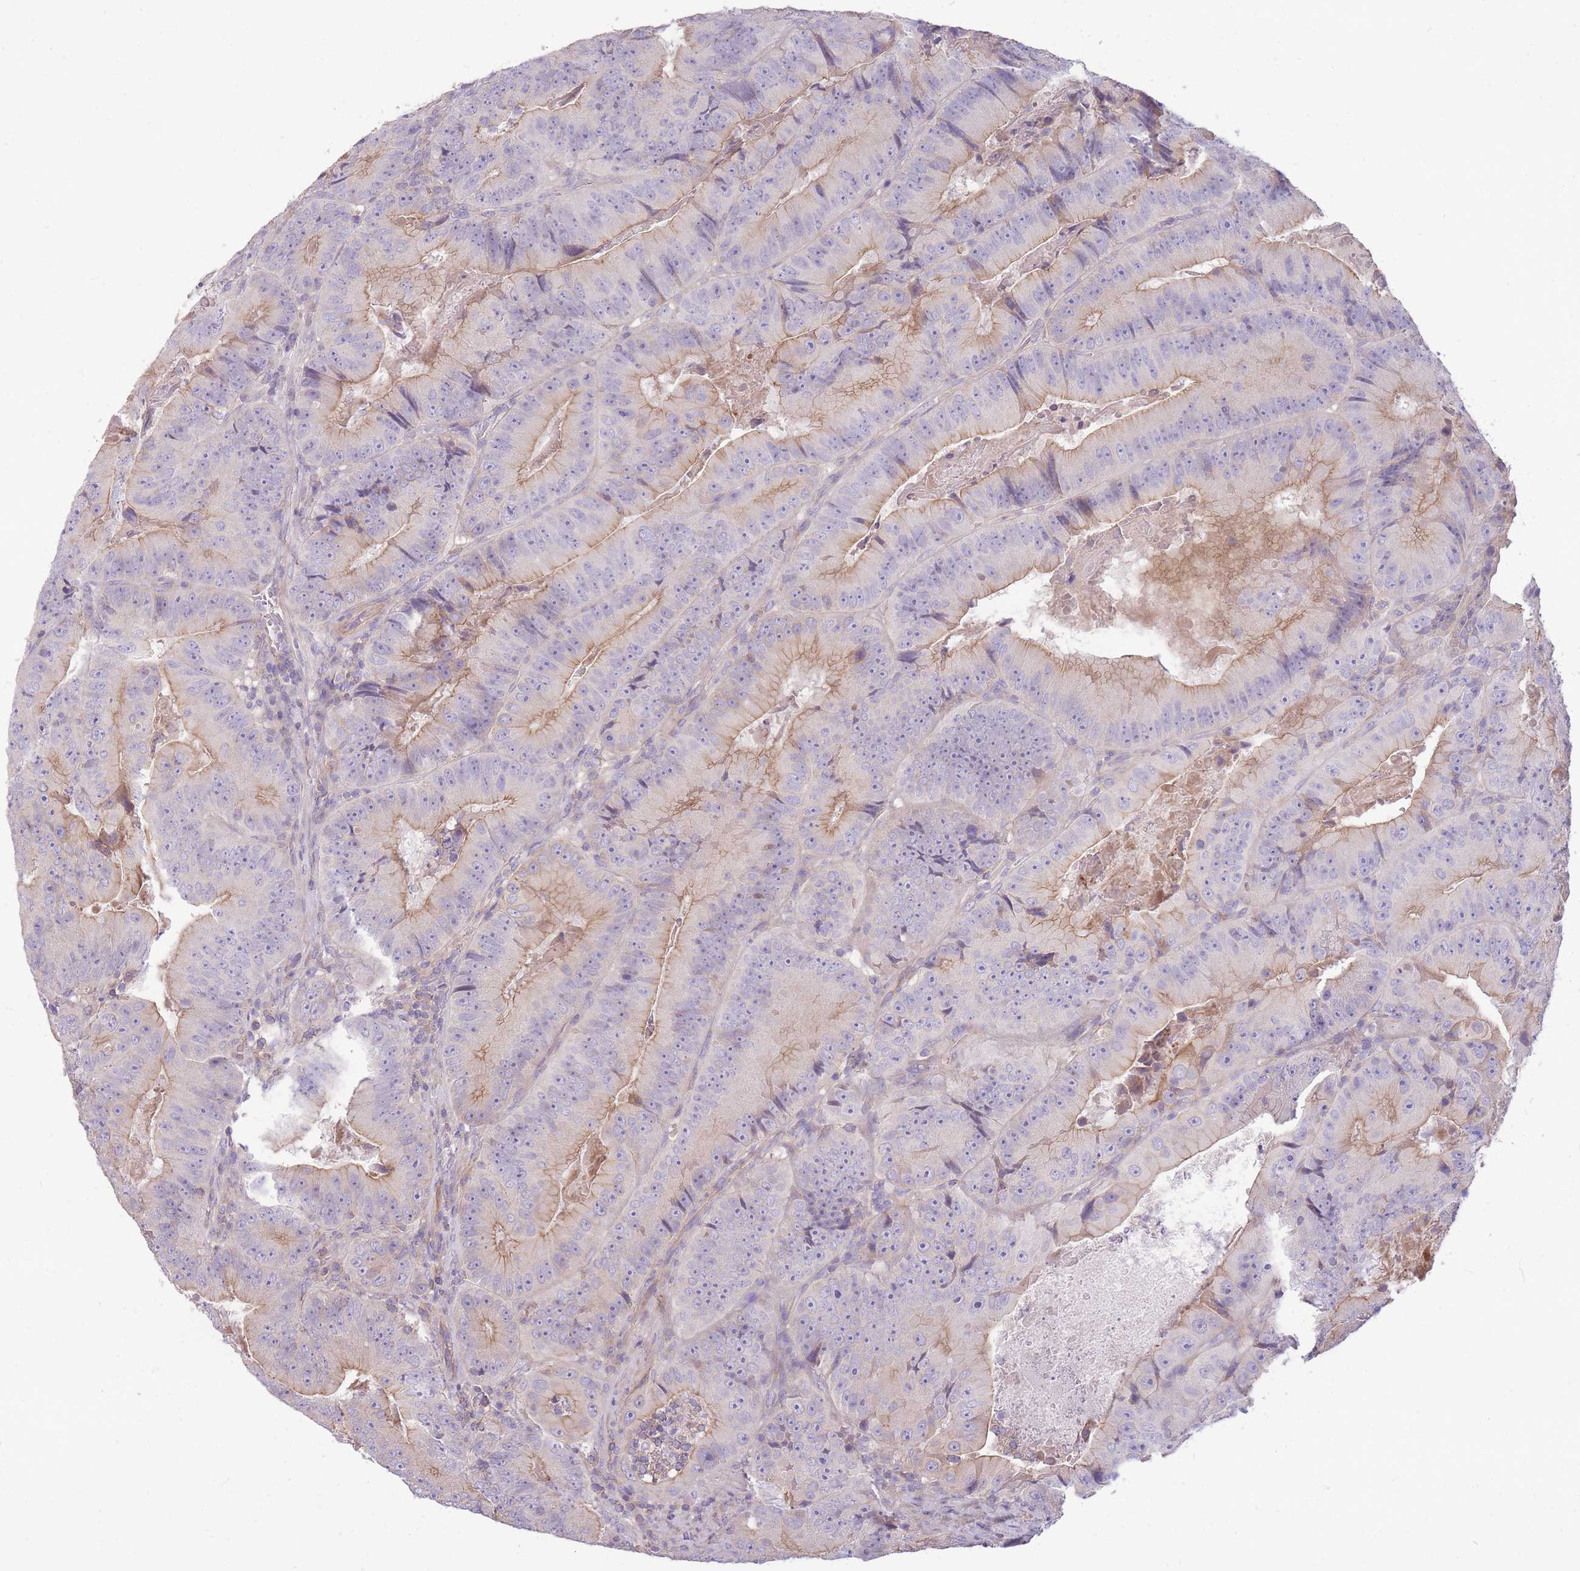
{"staining": {"intensity": "moderate", "quantity": "25%-75%", "location": "cytoplasmic/membranous"}, "tissue": "colorectal cancer", "cell_type": "Tumor cells", "image_type": "cancer", "snomed": [{"axis": "morphology", "description": "Adenocarcinoma, NOS"}, {"axis": "topography", "description": "Colon"}], "caption": "DAB immunohistochemical staining of colorectal adenocarcinoma reveals moderate cytoplasmic/membranous protein positivity in approximately 25%-75% of tumor cells. The staining is performed using DAB brown chromogen to label protein expression. The nuclei are counter-stained blue using hematoxylin.", "gene": "OR5T1", "patient": {"sex": "female", "age": 86}}